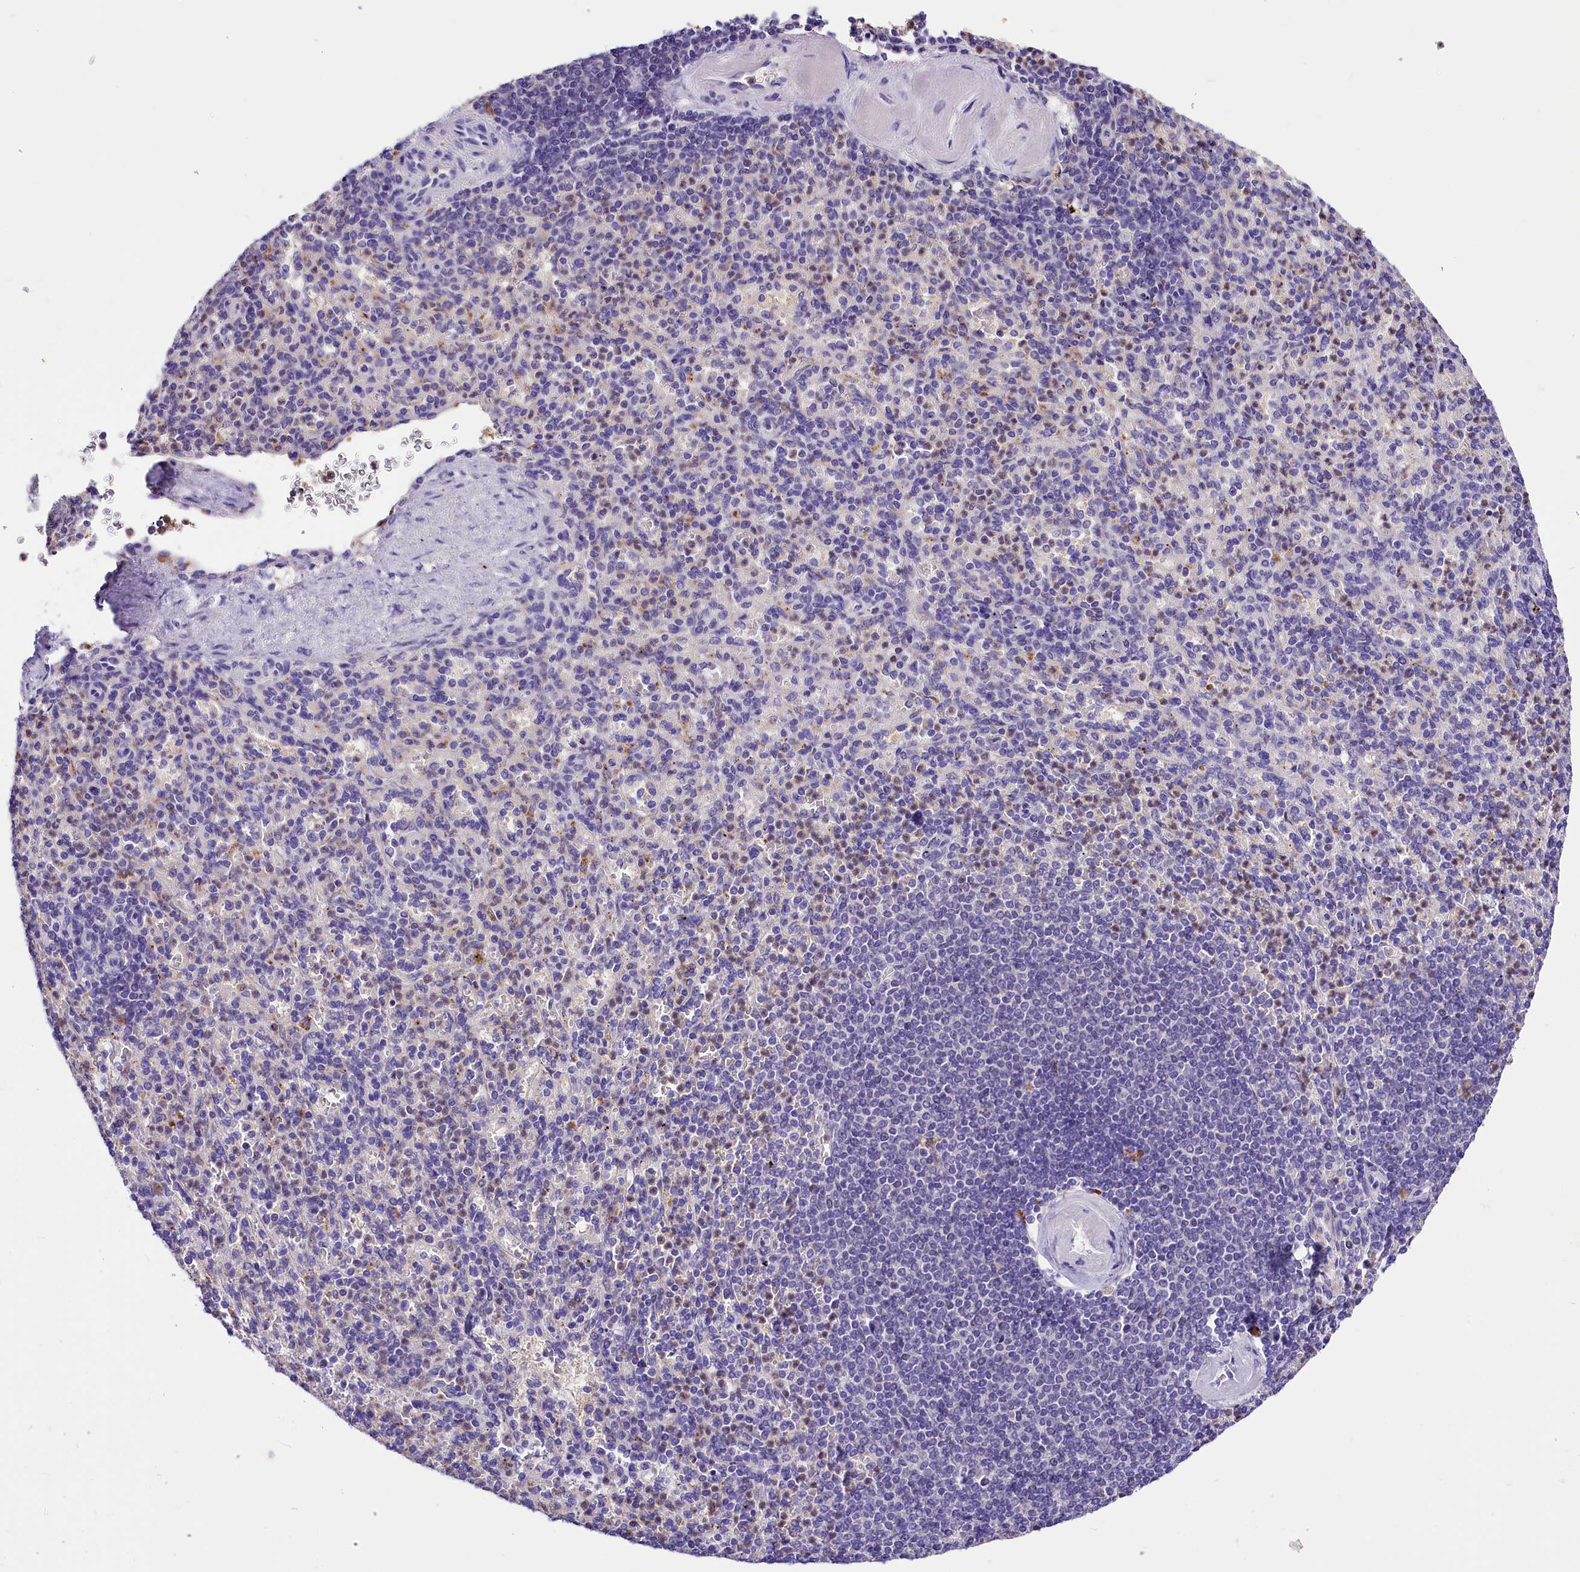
{"staining": {"intensity": "negative", "quantity": "none", "location": "none"}, "tissue": "spleen", "cell_type": "Cells in red pulp", "image_type": "normal", "snomed": [{"axis": "morphology", "description": "Normal tissue, NOS"}, {"axis": "topography", "description": "Spleen"}], "caption": "The histopathology image demonstrates no significant staining in cells in red pulp of spleen. Brightfield microscopy of IHC stained with DAB (brown) and hematoxylin (blue), captured at high magnification.", "gene": "ARMC6", "patient": {"sex": "female", "age": 74}}